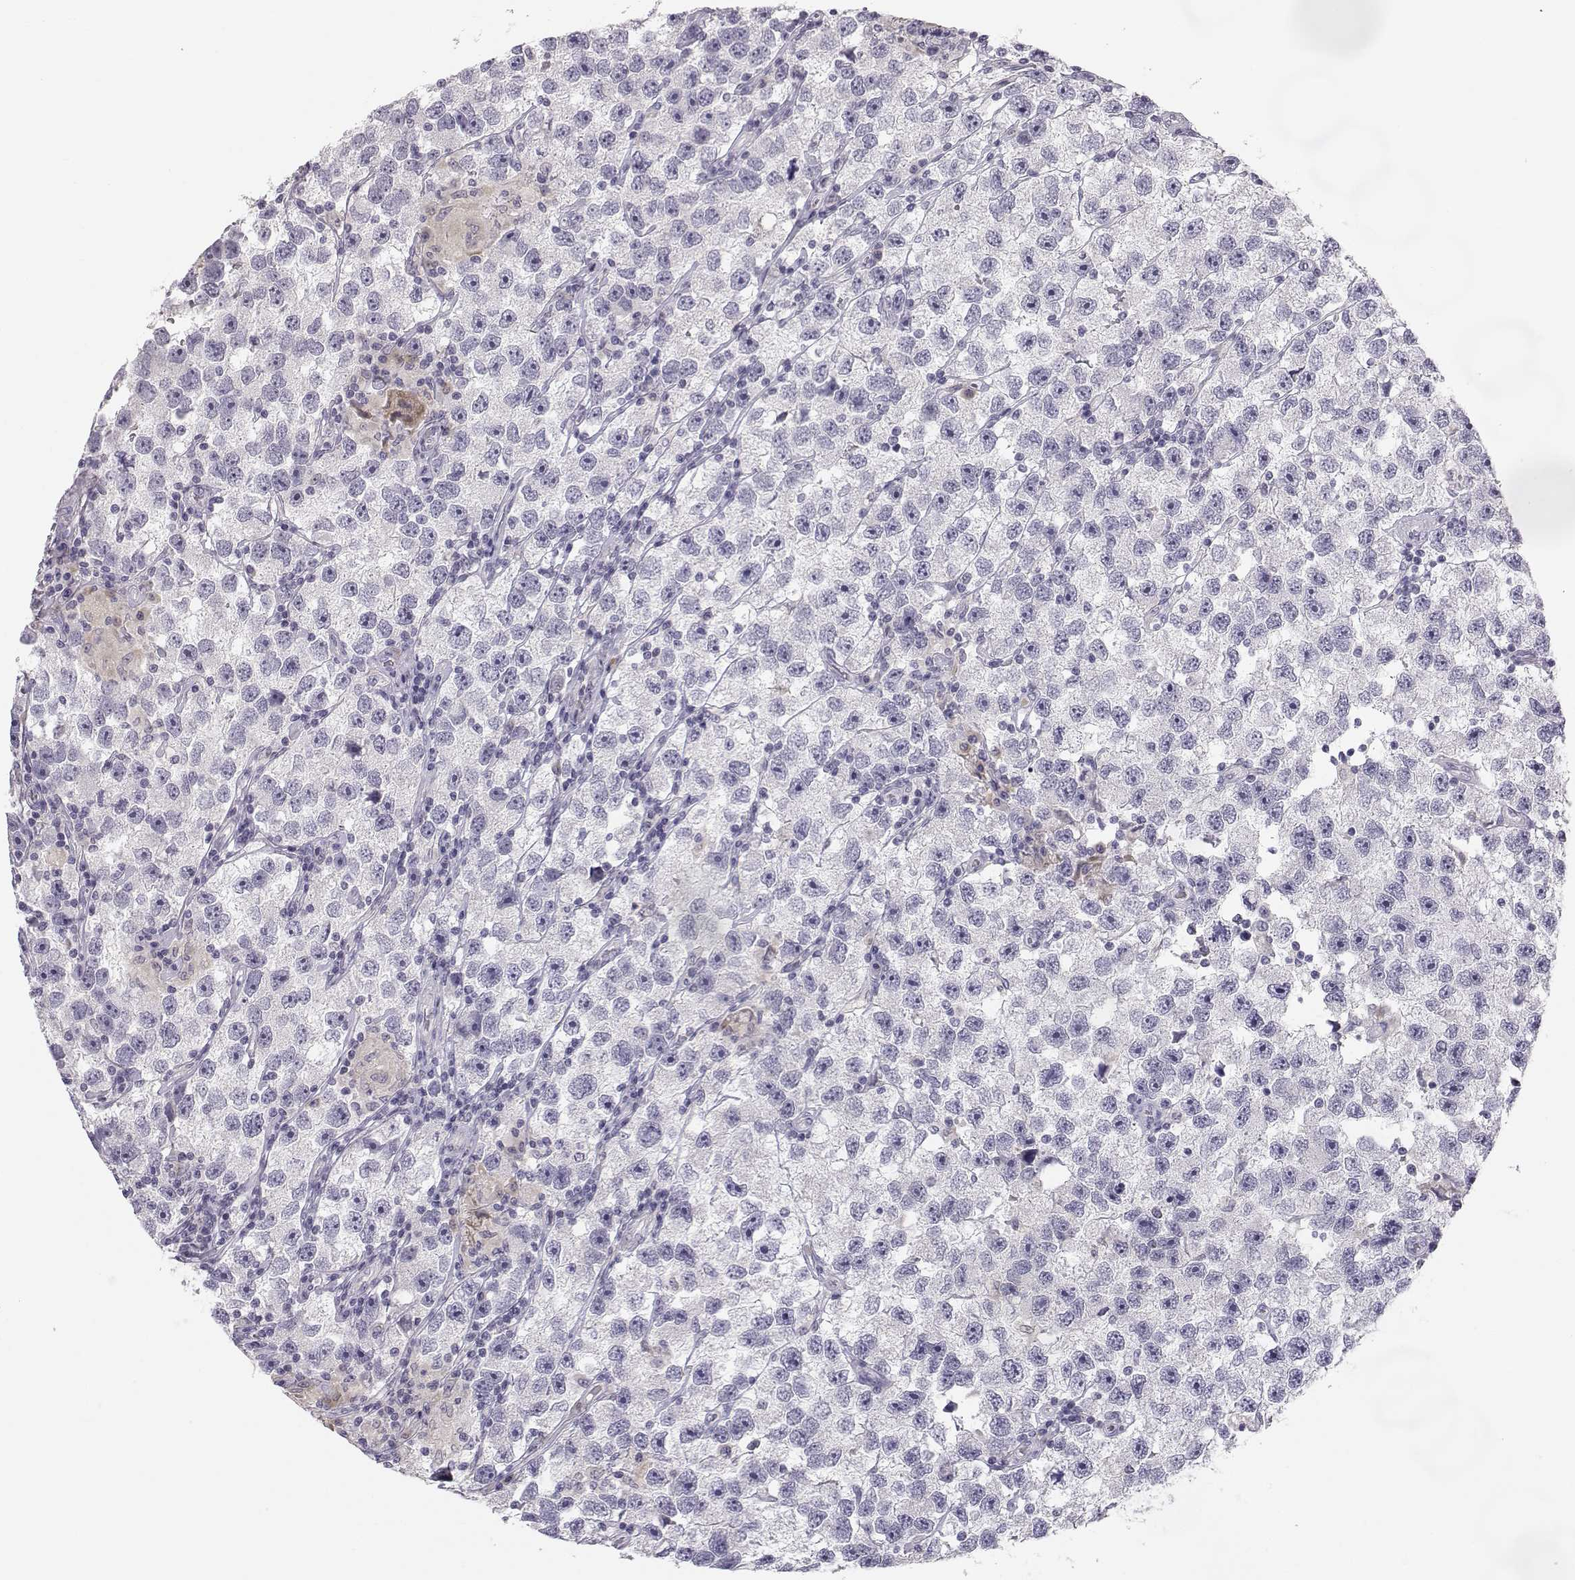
{"staining": {"intensity": "negative", "quantity": "none", "location": "none"}, "tissue": "testis cancer", "cell_type": "Tumor cells", "image_type": "cancer", "snomed": [{"axis": "morphology", "description": "Seminoma, NOS"}, {"axis": "topography", "description": "Testis"}], "caption": "This is a photomicrograph of IHC staining of testis seminoma, which shows no positivity in tumor cells. (Immunohistochemistry, brightfield microscopy, high magnification).", "gene": "ACSL6", "patient": {"sex": "male", "age": 26}}